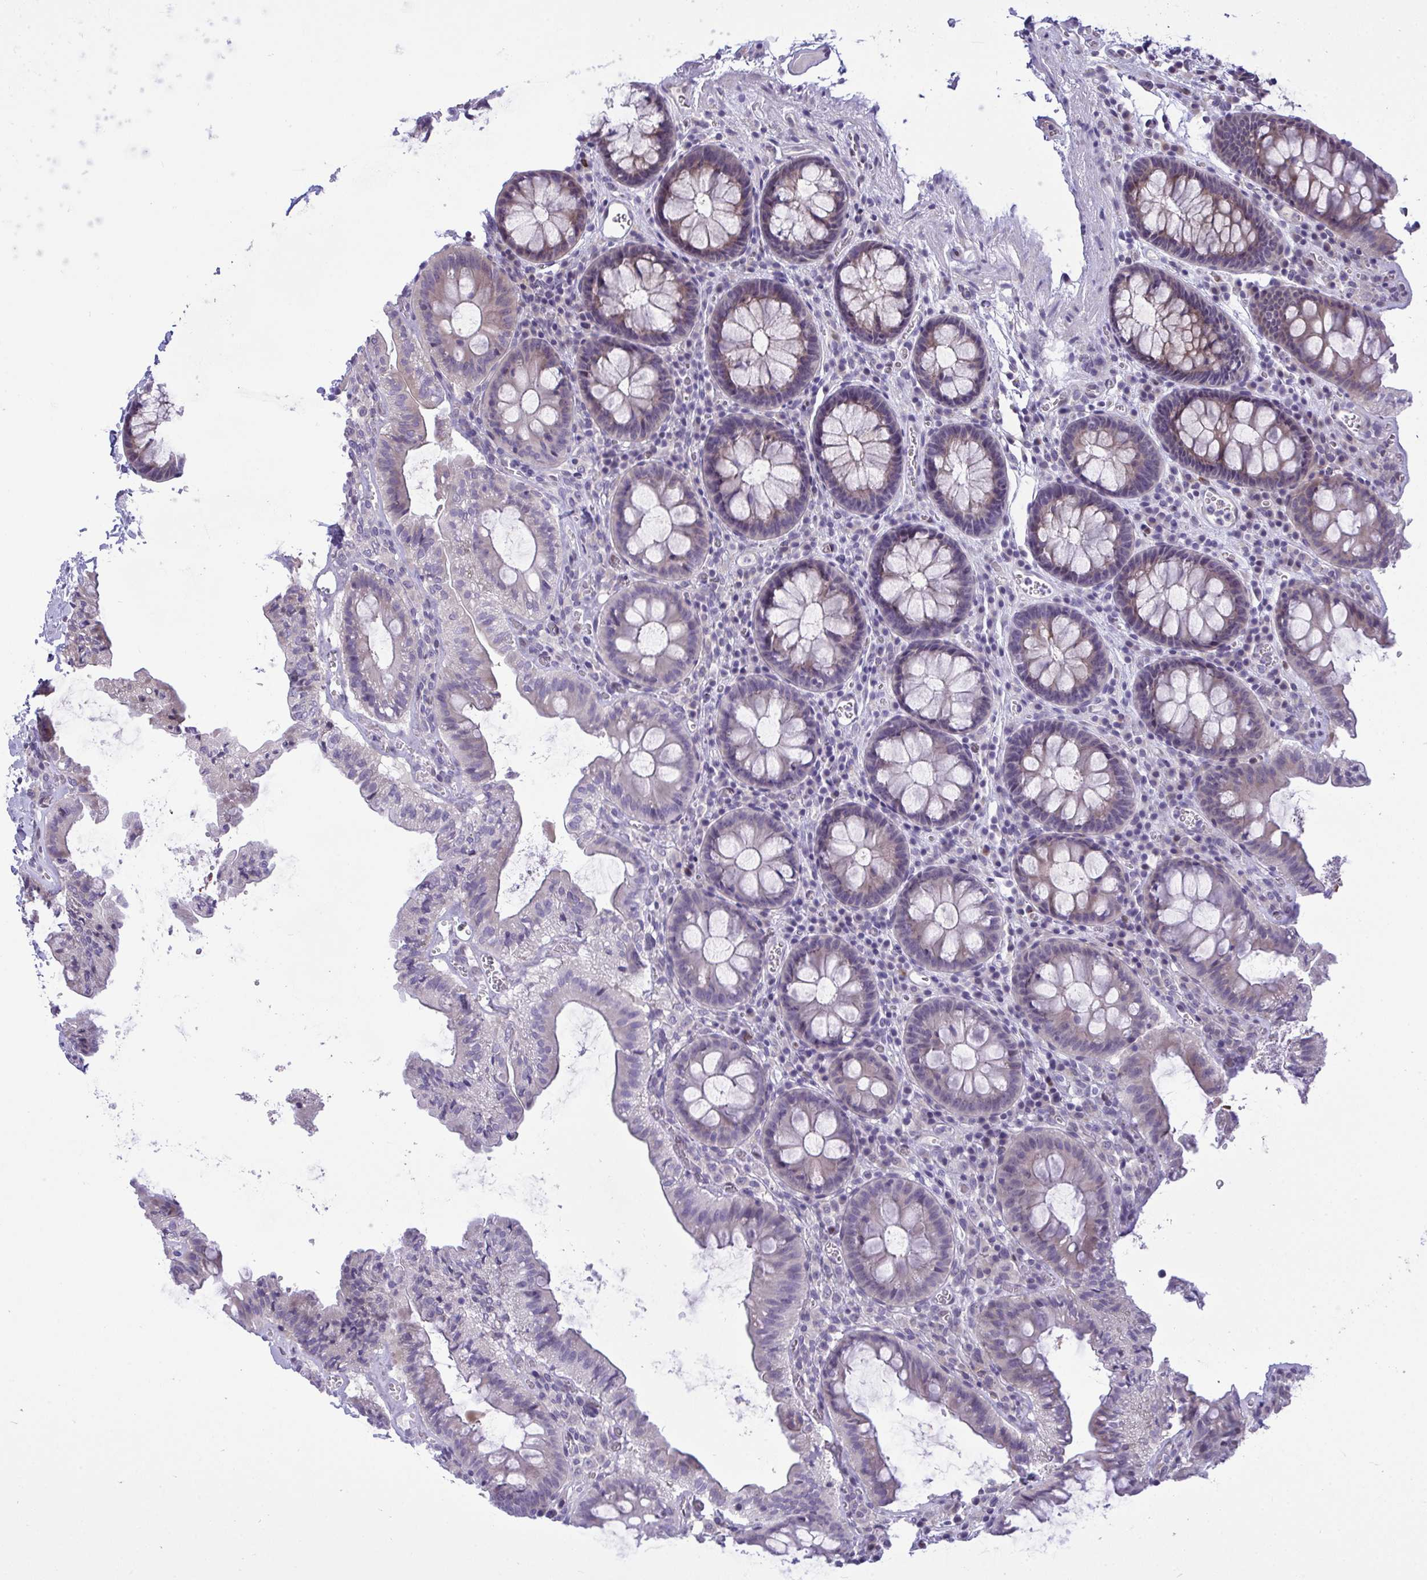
{"staining": {"intensity": "negative", "quantity": "none", "location": "none"}, "tissue": "colon", "cell_type": "Endothelial cells", "image_type": "normal", "snomed": [{"axis": "morphology", "description": "Normal tissue, NOS"}, {"axis": "topography", "description": "Colon"}, {"axis": "topography", "description": "Peripheral nerve tissue"}], "caption": "Immunohistochemistry (IHC) histopathology image of unremarkable colon: human colon stained with DAB (3,3'-diaminobenzidine) reveals no significant protein staining in endothelial cells. (Stains: DAB (3,3'-diaminobenzidine) immunohistochemistry with hematoxylin counter stain, Microscopy: brightfield microscopy at high magnification).", "gene": "HMBOX1", "patient": {"sex": "male", "age": 84}}